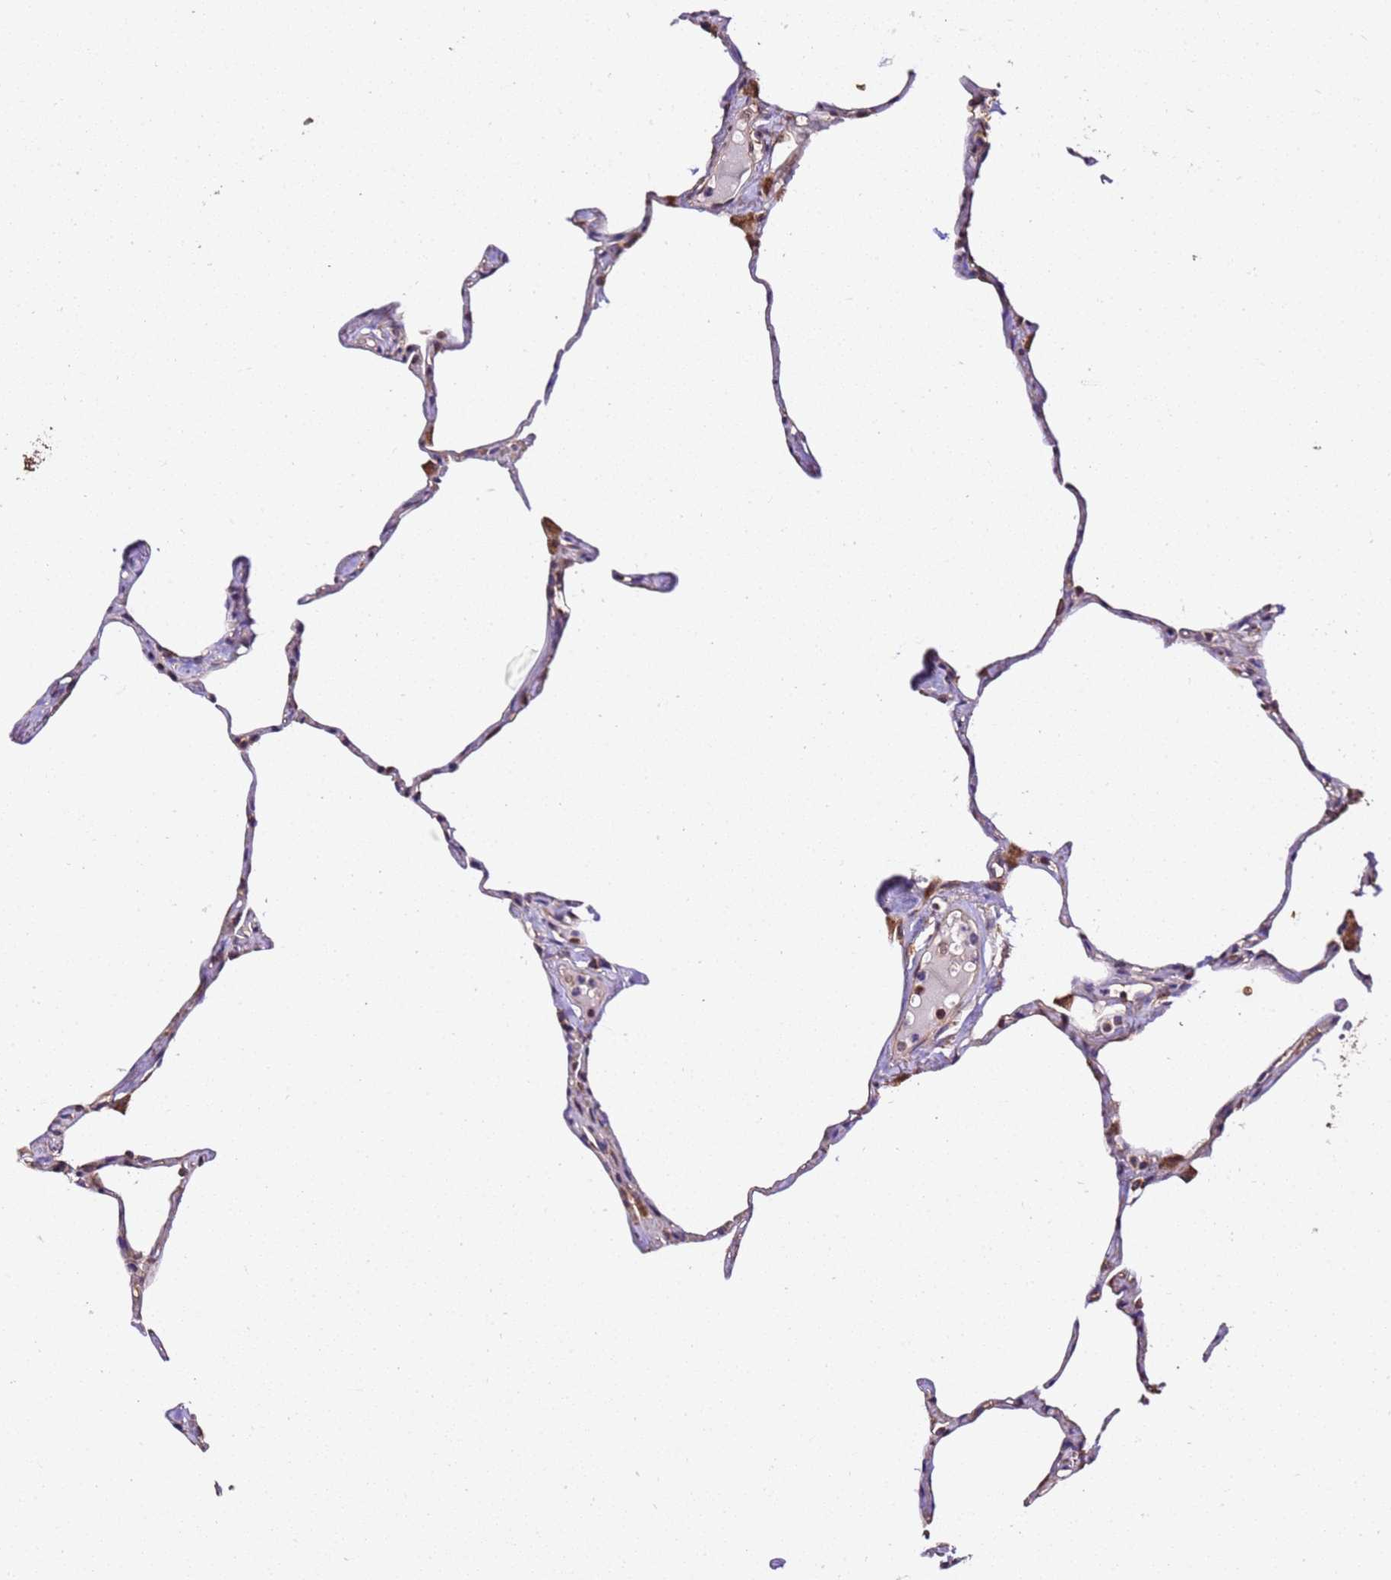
{"staining": {"intensity": "moderate", "quantity": "<25%", "location": "cytoplasmic/membranous"}, "tissue": "lung", "cell_type": "Alveolar cells", "image_type": "normal", "snomed": [{"axis": "morphology", "description": "Normal tissue, NOS"}, {"axis": "topography", "description": "Lung"}], "caption": "Lung was stained to show a protein in brown. There is low levels of moderate cytoplasmic/membranous positivity in approximately <25% of alveolar cells. (Brightfield microscopy of DAB IHC at high magnification).", "gene": "LRRIQ1", "patient": {"sex": "male", "age": 65}}